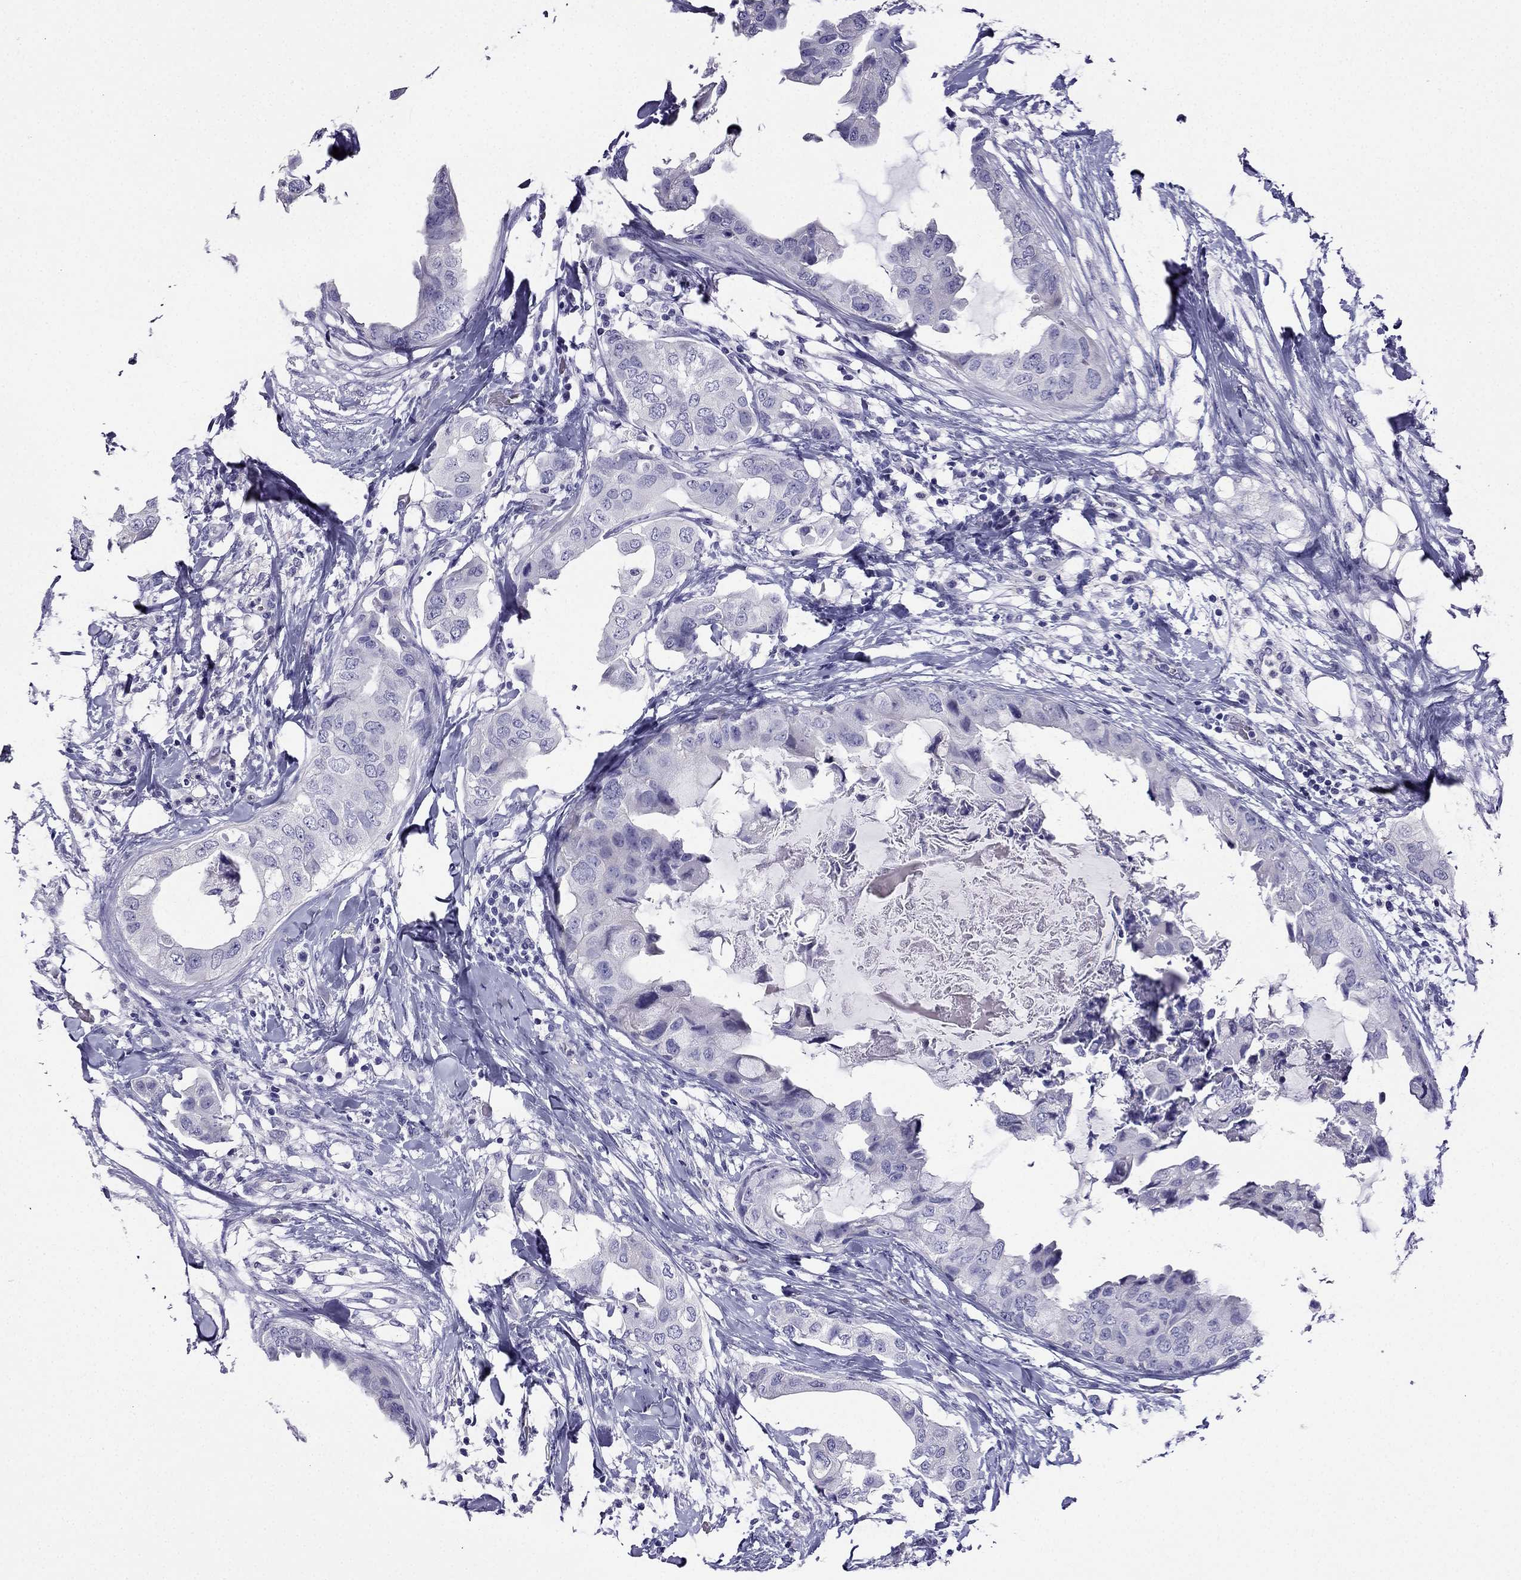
{"staining": {"intensity": "negative", "quantity": "none", "location": "none"}, "tissue": "breast cancer", "cell_type": "Tumor cells", "image_type": "cancer", "snomed": [{"axis": "morphology", "description": "Normal tissue, NOS"}, {"axis": "morphology", "description": "Duct carcinoma"}, {"axis": "topography", "description": "Breast"}], "caption": "Breast cancer was stained to show a protein in brown. There is no significant expression in tumor cells.", "gene": "KCNJ10", "patient": {"sex": "female", "age": 40}}